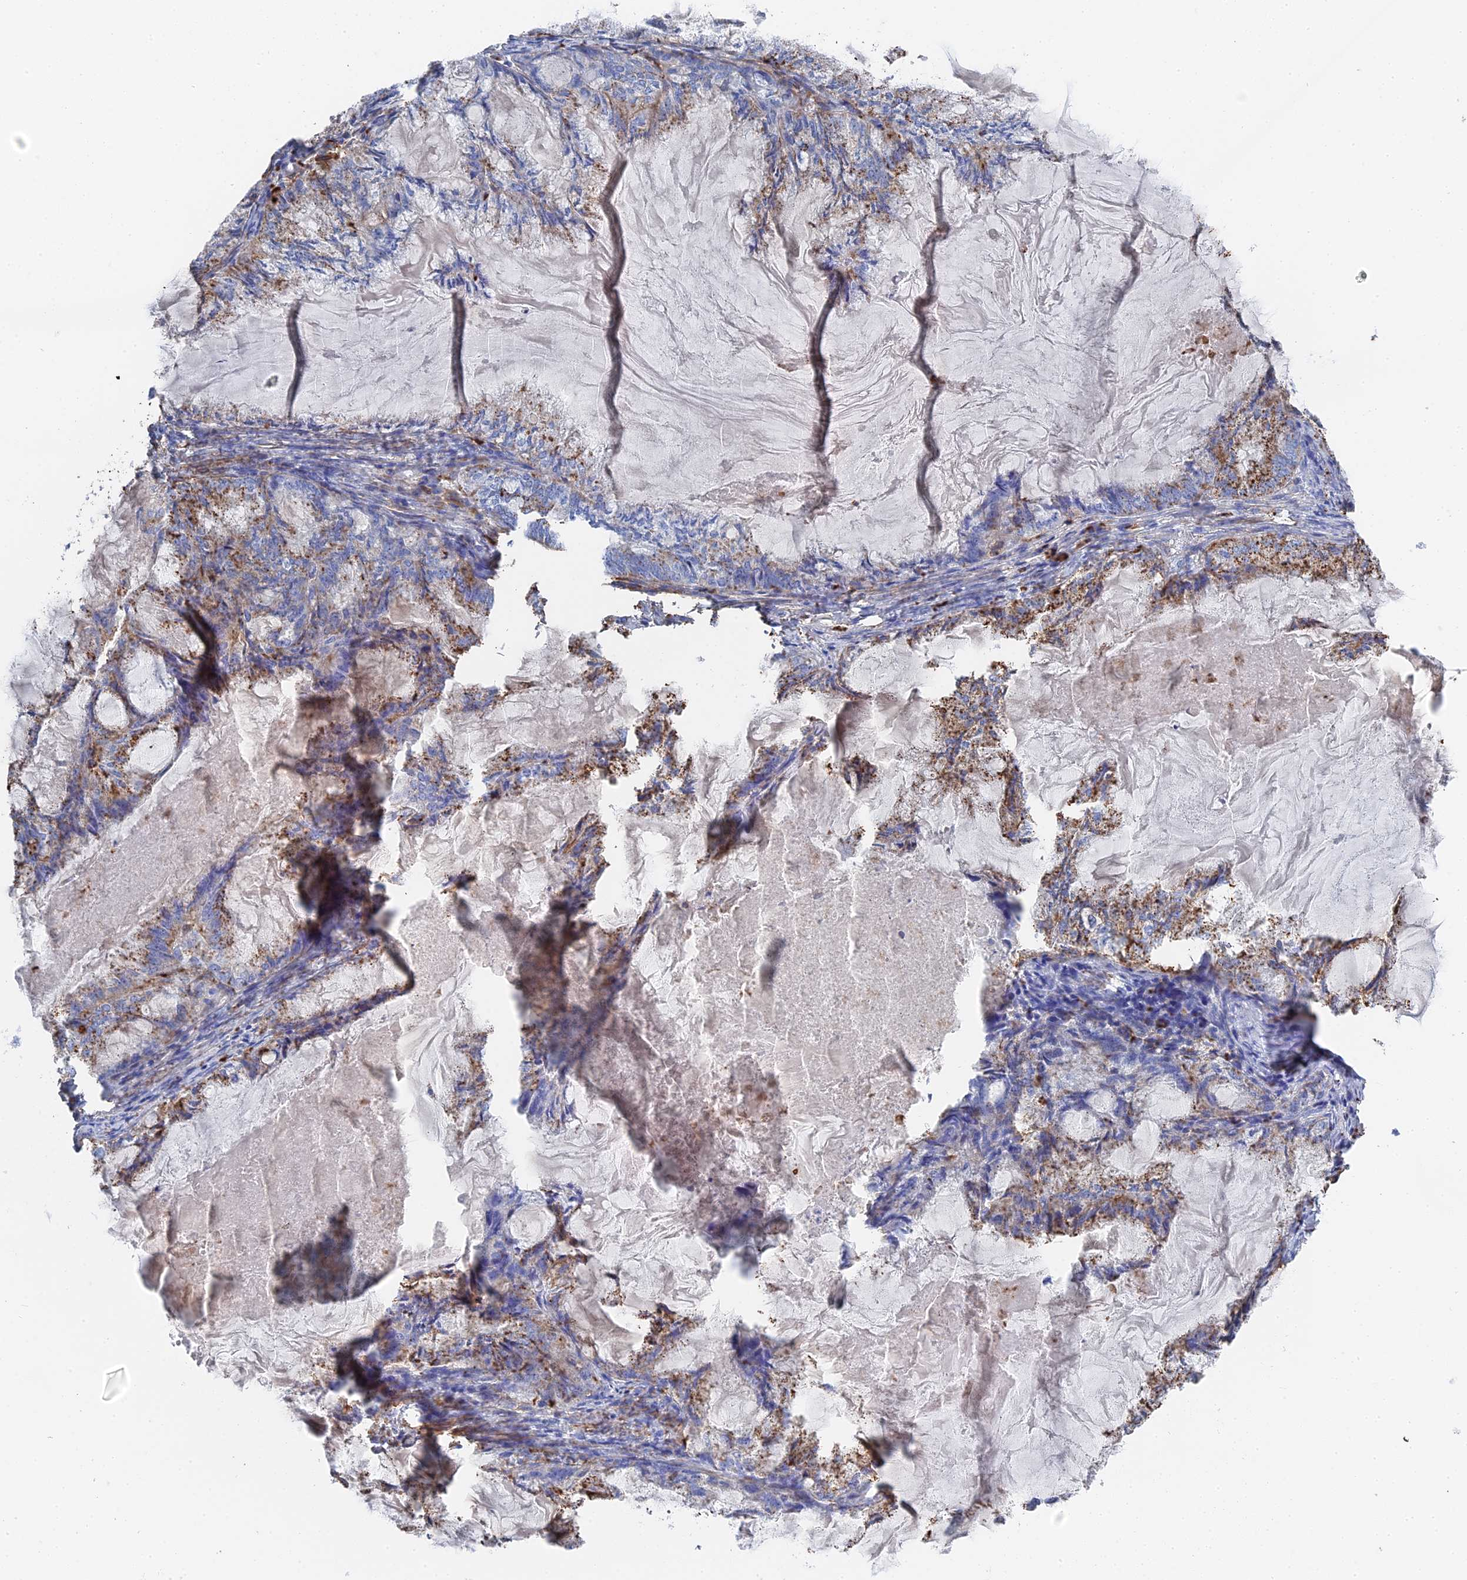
{"staining": {"intensity": "moderate", "quantity": "<25%", "location": "cytoplasmic/membranous"}, "tissue": "endometrial cancer", "cell_type": "Tumor cells", "image_type": "cancer", "snomed": [{"axis": "morphology", "description": "Adenocarcinoma, NOS"}, {"axis": "topography", "description": "Endometrium"}], "caption": "Protein expression analysis of endometrial adenocarcinoma displays moderate cytoplasmic/membranous positivity in about <25% of tumor cells. The staining is performed using DAB brown chromogen to label protein expression. The nuclei are counter-stained blue using hematoxylin.", "gene": "STRA6", "patient": {"sex": "female", "age": 86}}